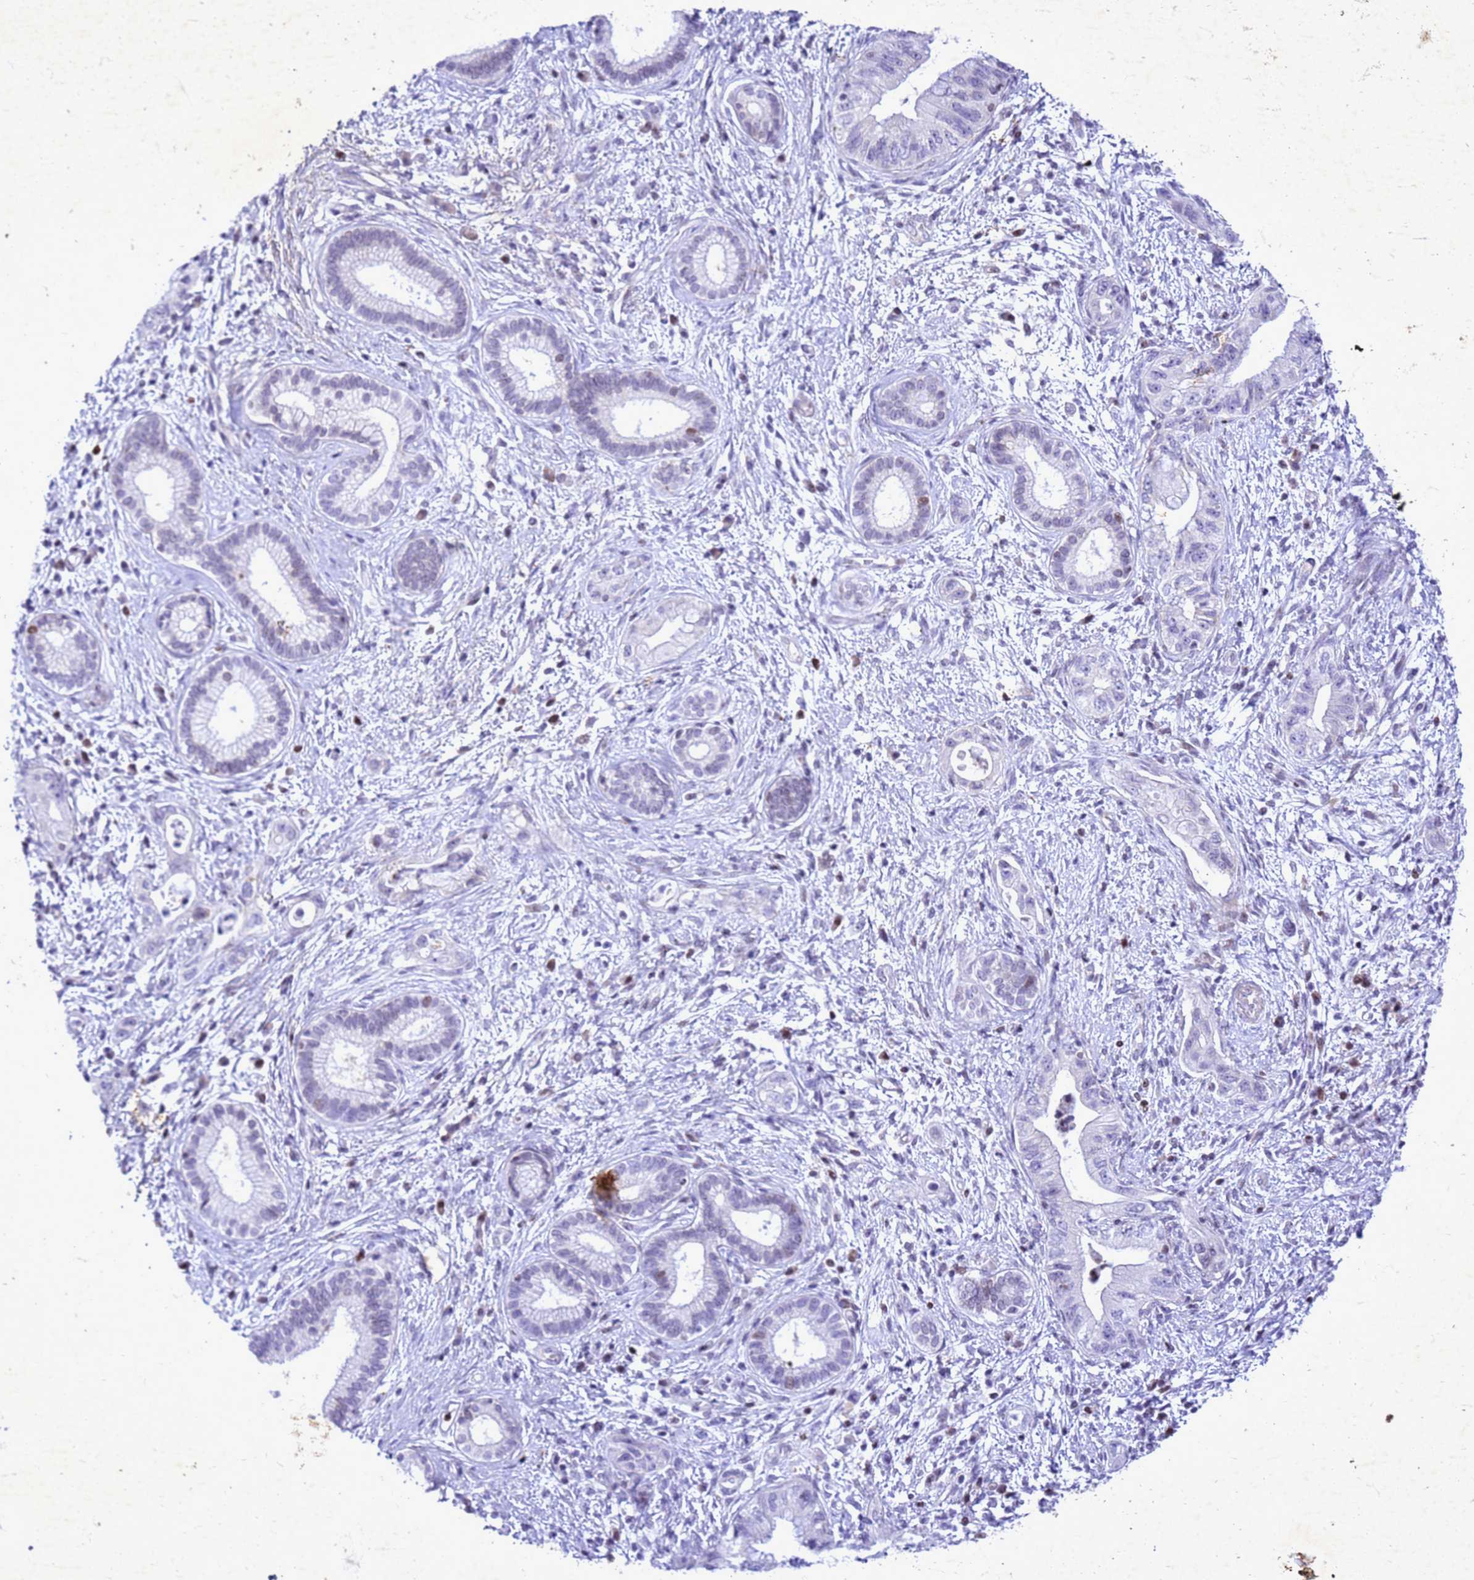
{"staining": {"intensity": "moderate", "quantity": "<25%", "location": "nuclear"}, "tissue": "pancreatic cancer", "cell_type": "Tumor cells", "image_type": "cancer", "snomed": [{"axis": "morphology", "description": "Adenocarcinoma, NOS"}, {"axis": "topography", "description": "Pancreas"}], "caption": "Immunohistochemical staining of adenocarcinoma (pancreatic) exhibits low levels of moderate nuclear protein staining in about <25% of tumor cells. The protein of interest is shown in brown color, while the nuclei are stained blue.", "gene": "COPS9", "patient": {"sex": "female", "age": 73}}